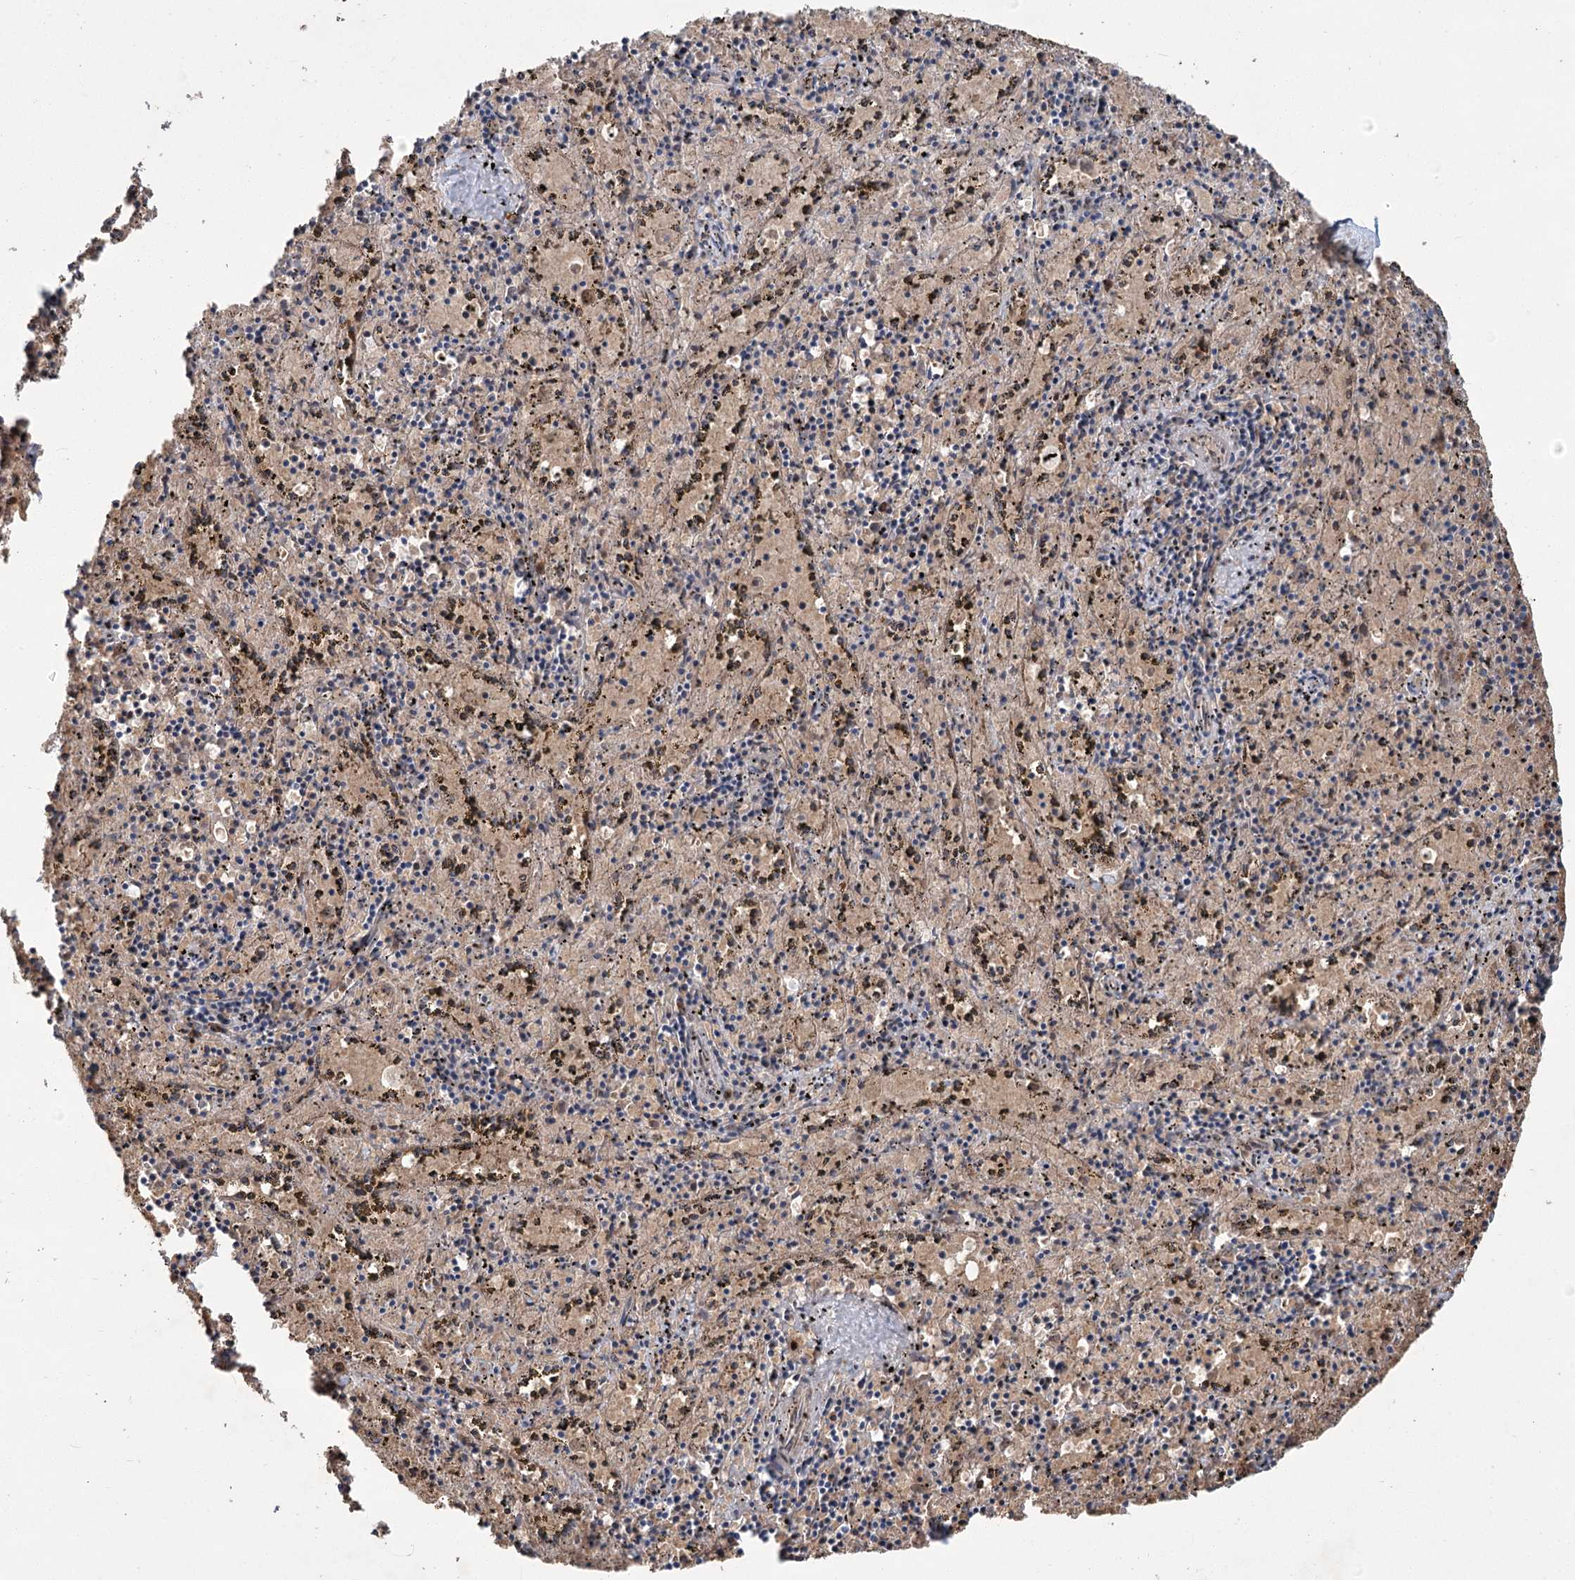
{"staining": {"intensity": "negative", "quantity": "none", "location": "none"}, "tissue": "spleen", "cell_type": "Cells in red pulp", "image_type": "normal", "snomed": [{"axis": "morphology", "description": "Normal tissue, NOS"}, {"axis": "topography", "description": "Spleen"}], "caption": "This is an immunohistochemistry (IHC) micrograph of normal human spleen. There is no expression in cells in red pulp.", "gene": "GCNT4", "patient": {"sex": "male", "age": 11}}